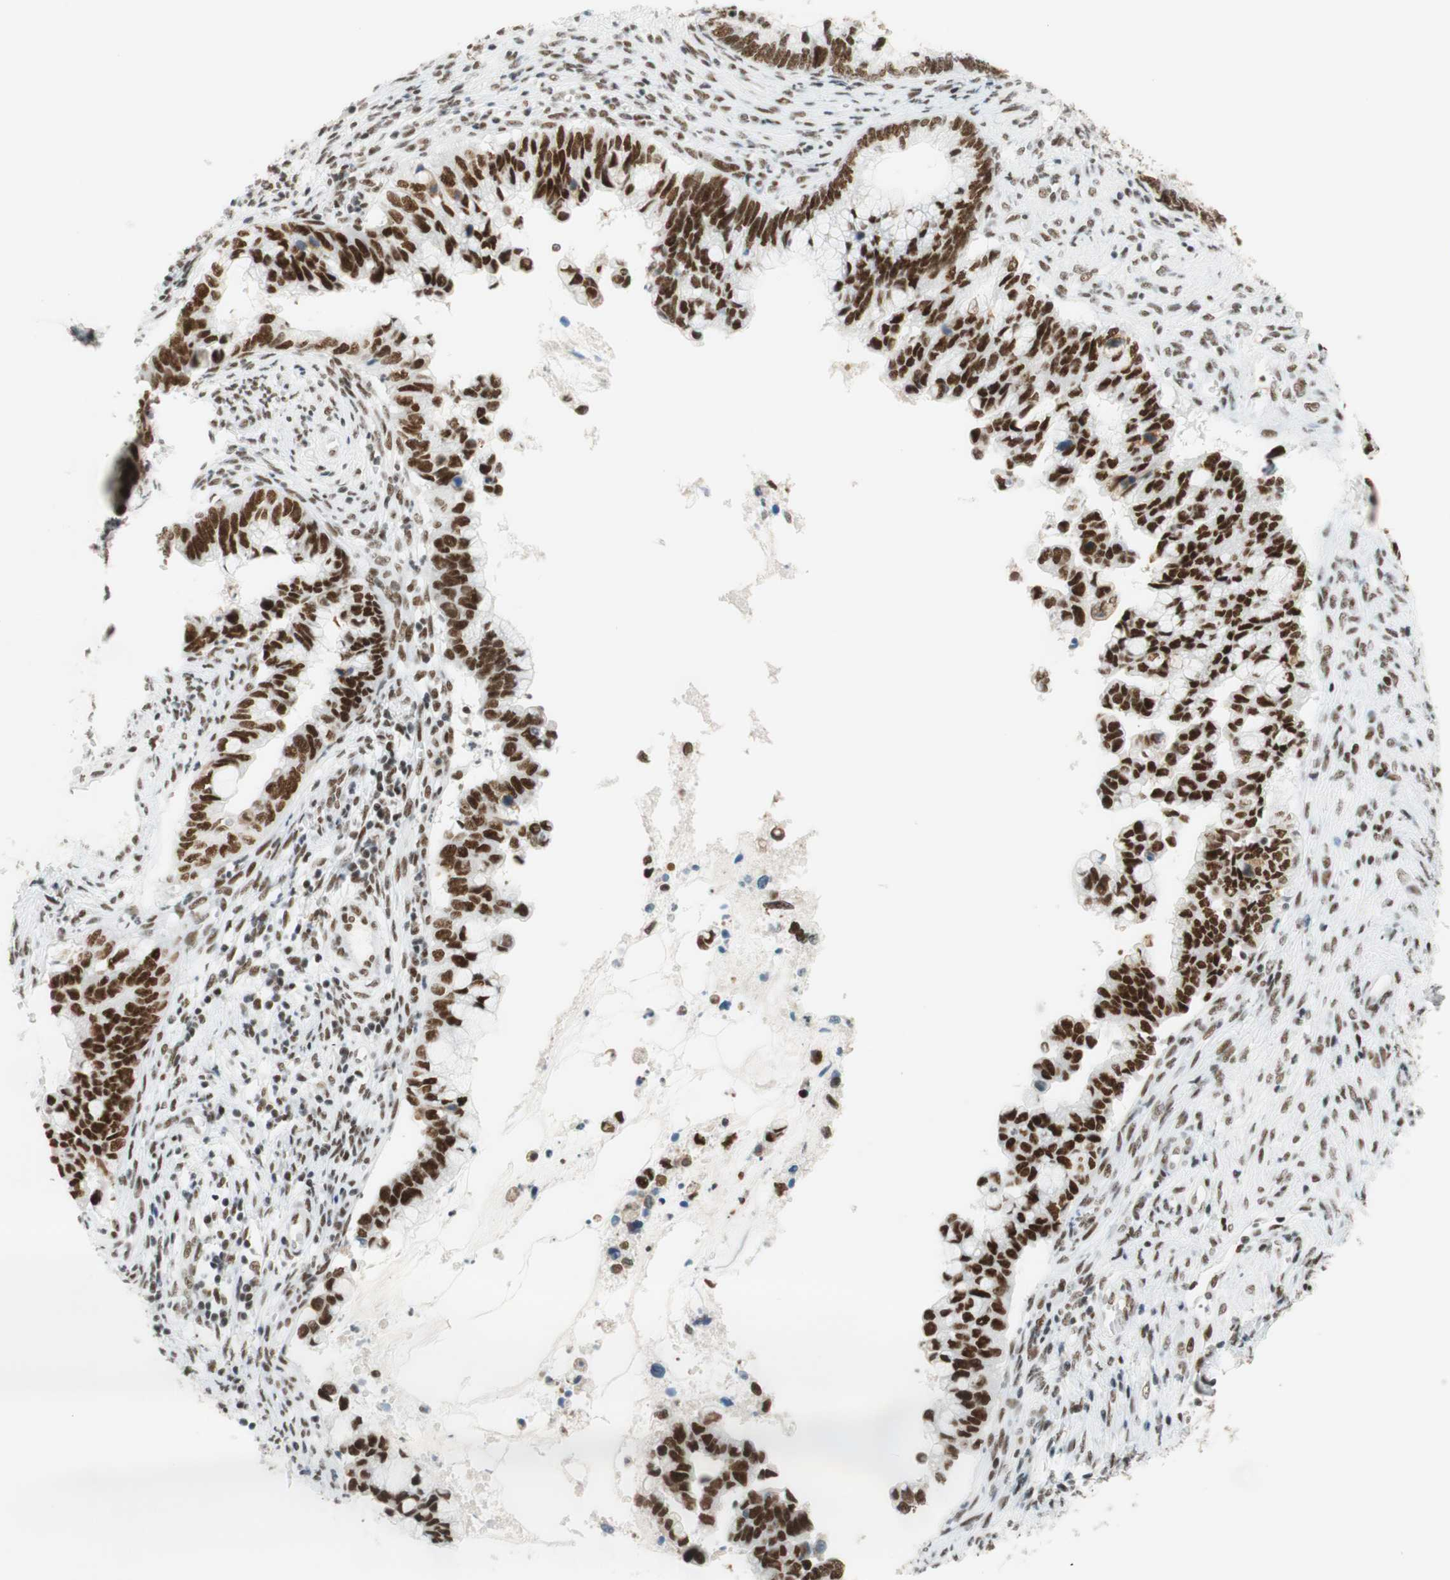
{"staining": {"intensity": "moderate", "quantity": ">75%", "location": "nuclear"}, "tissue": "cervical cancer", "cell_type": "Tumor cells", "image_type": "cancer", "snomed": [{"axis": "morphology", "description": "Adenocarcinoma, NOS"}, {"axis": "topography", "description": "Cervix"}], "caption": "Immunohistochemical staining of human adenocarcinoma (cervical) displays moderate nuclear protein staining in approximately >75% of tumor cells.", "gene": "RNF20", "patient": {"sex": "female", "age": 44}}